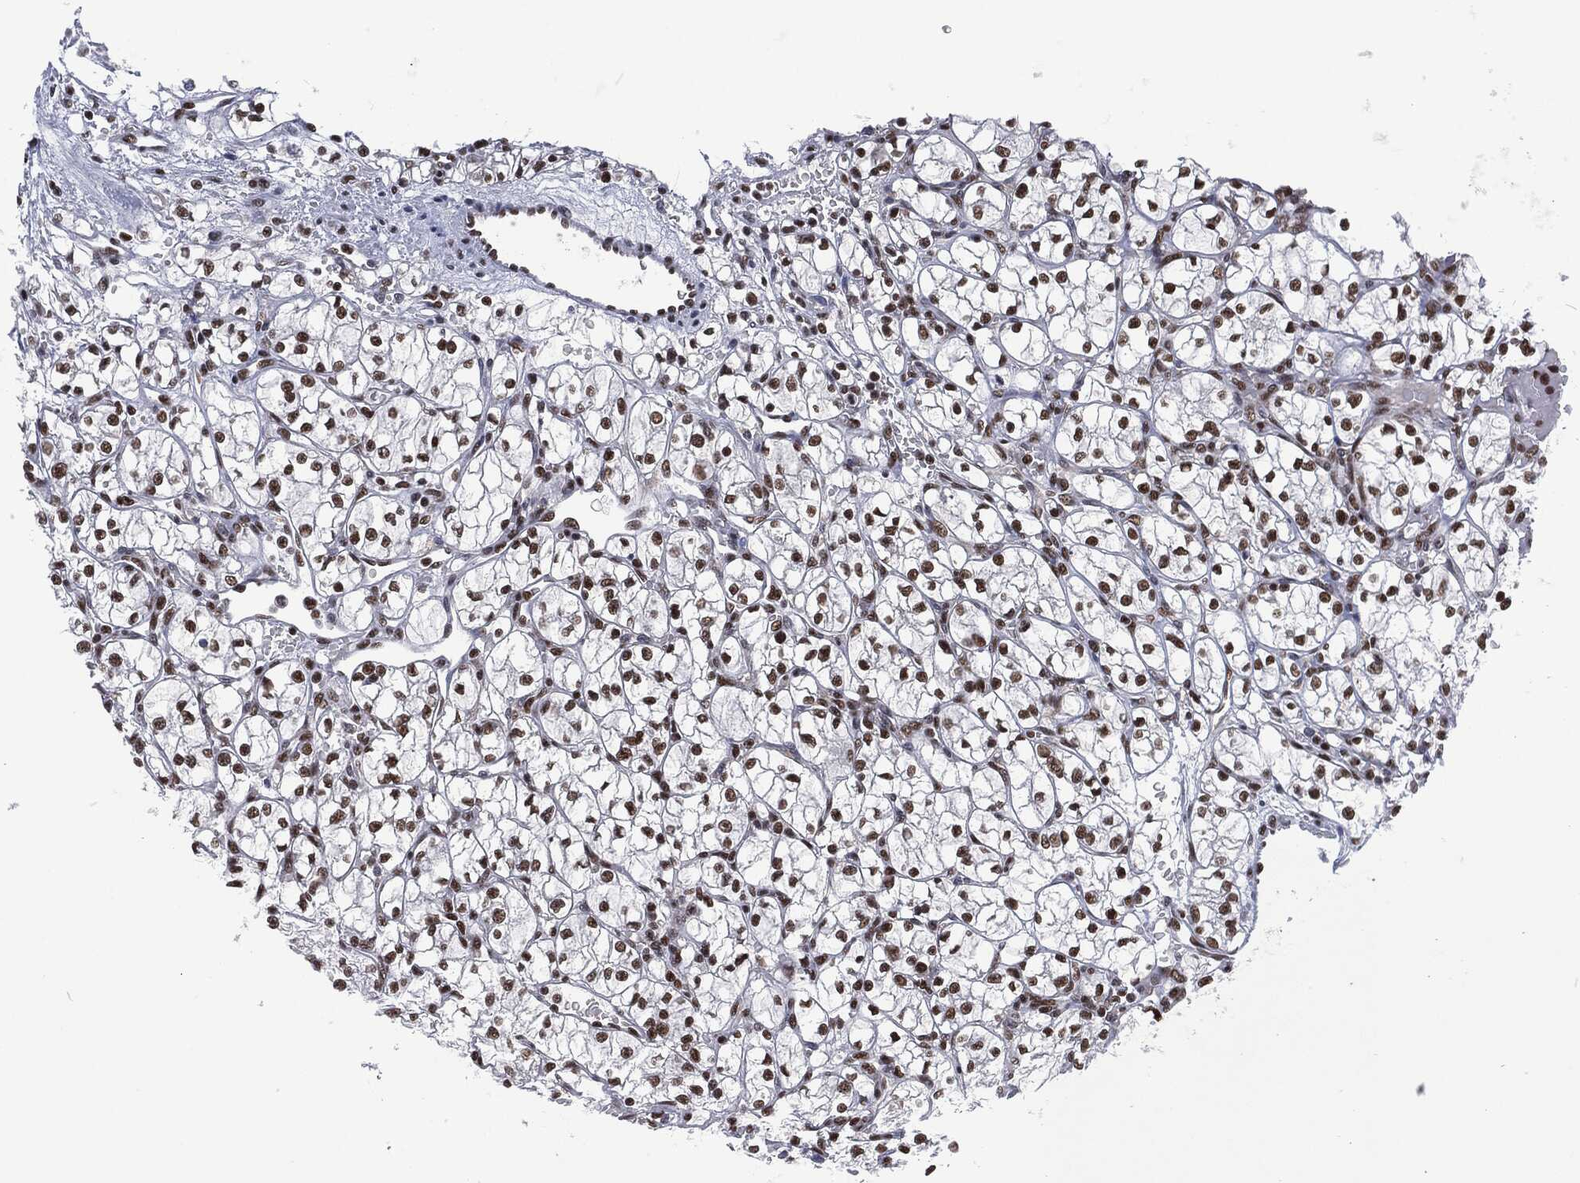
{"staining": {"intensity": "strong", "quantity": "25%-75%", "location": "nuclear"}, "tissue": "renal cancer", "cell_type": "Tumor cells", "image_type": "cancer", "snomed": [{"axis": "morphology", "description": "Adenocarcinoma, NOS"}, {"axis": "topography", "description": "Kidney"}], "caption": "Tumor cells exhibit high levels of strong nuclear positivity in approximately 25%-75% of cells in renal cancer (adenocarcinoma).", "gene": "DCPS", "patient": {"sex": "female", "age": 64}}